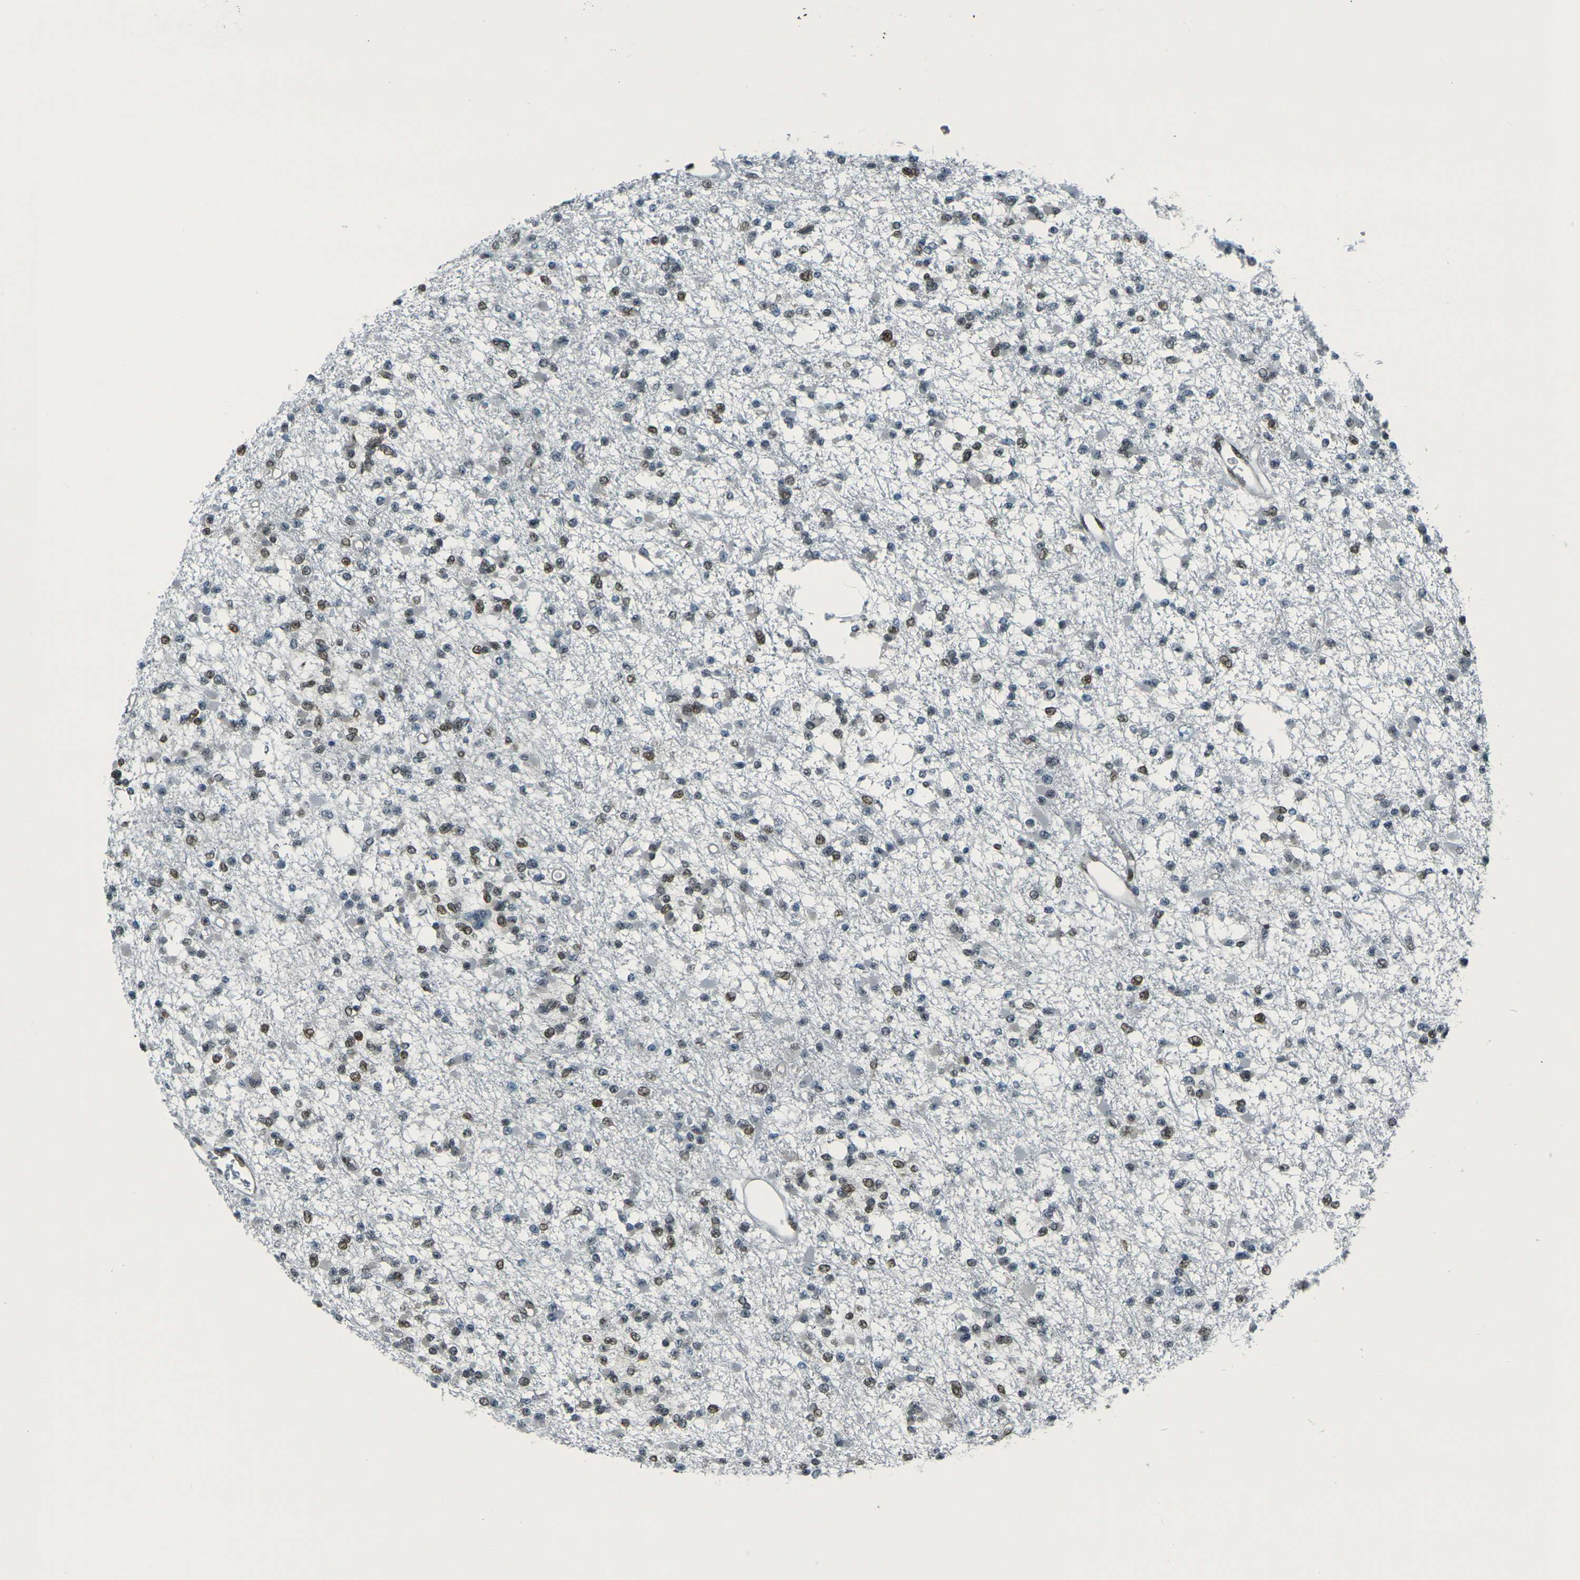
{"staining": {"intensity": "moderate", "quantity": "25%-75%", "location": "nuclear"}, "tissue": "glioma", "cell_type": "Tumor cells", "image_type": "cancer", "snomed": [{"axis": "morphology", "description": "Glioma, malignant, Low grade"}, {"axis": "topography", "description": "Brain"}], "caption": "A medium amount of moderate nuclear expression is present in about 25%-75% of tumor cells in glioma tissue.", "gene": "NHEJ1", "patient": {"sex": "female", "age": 22}}